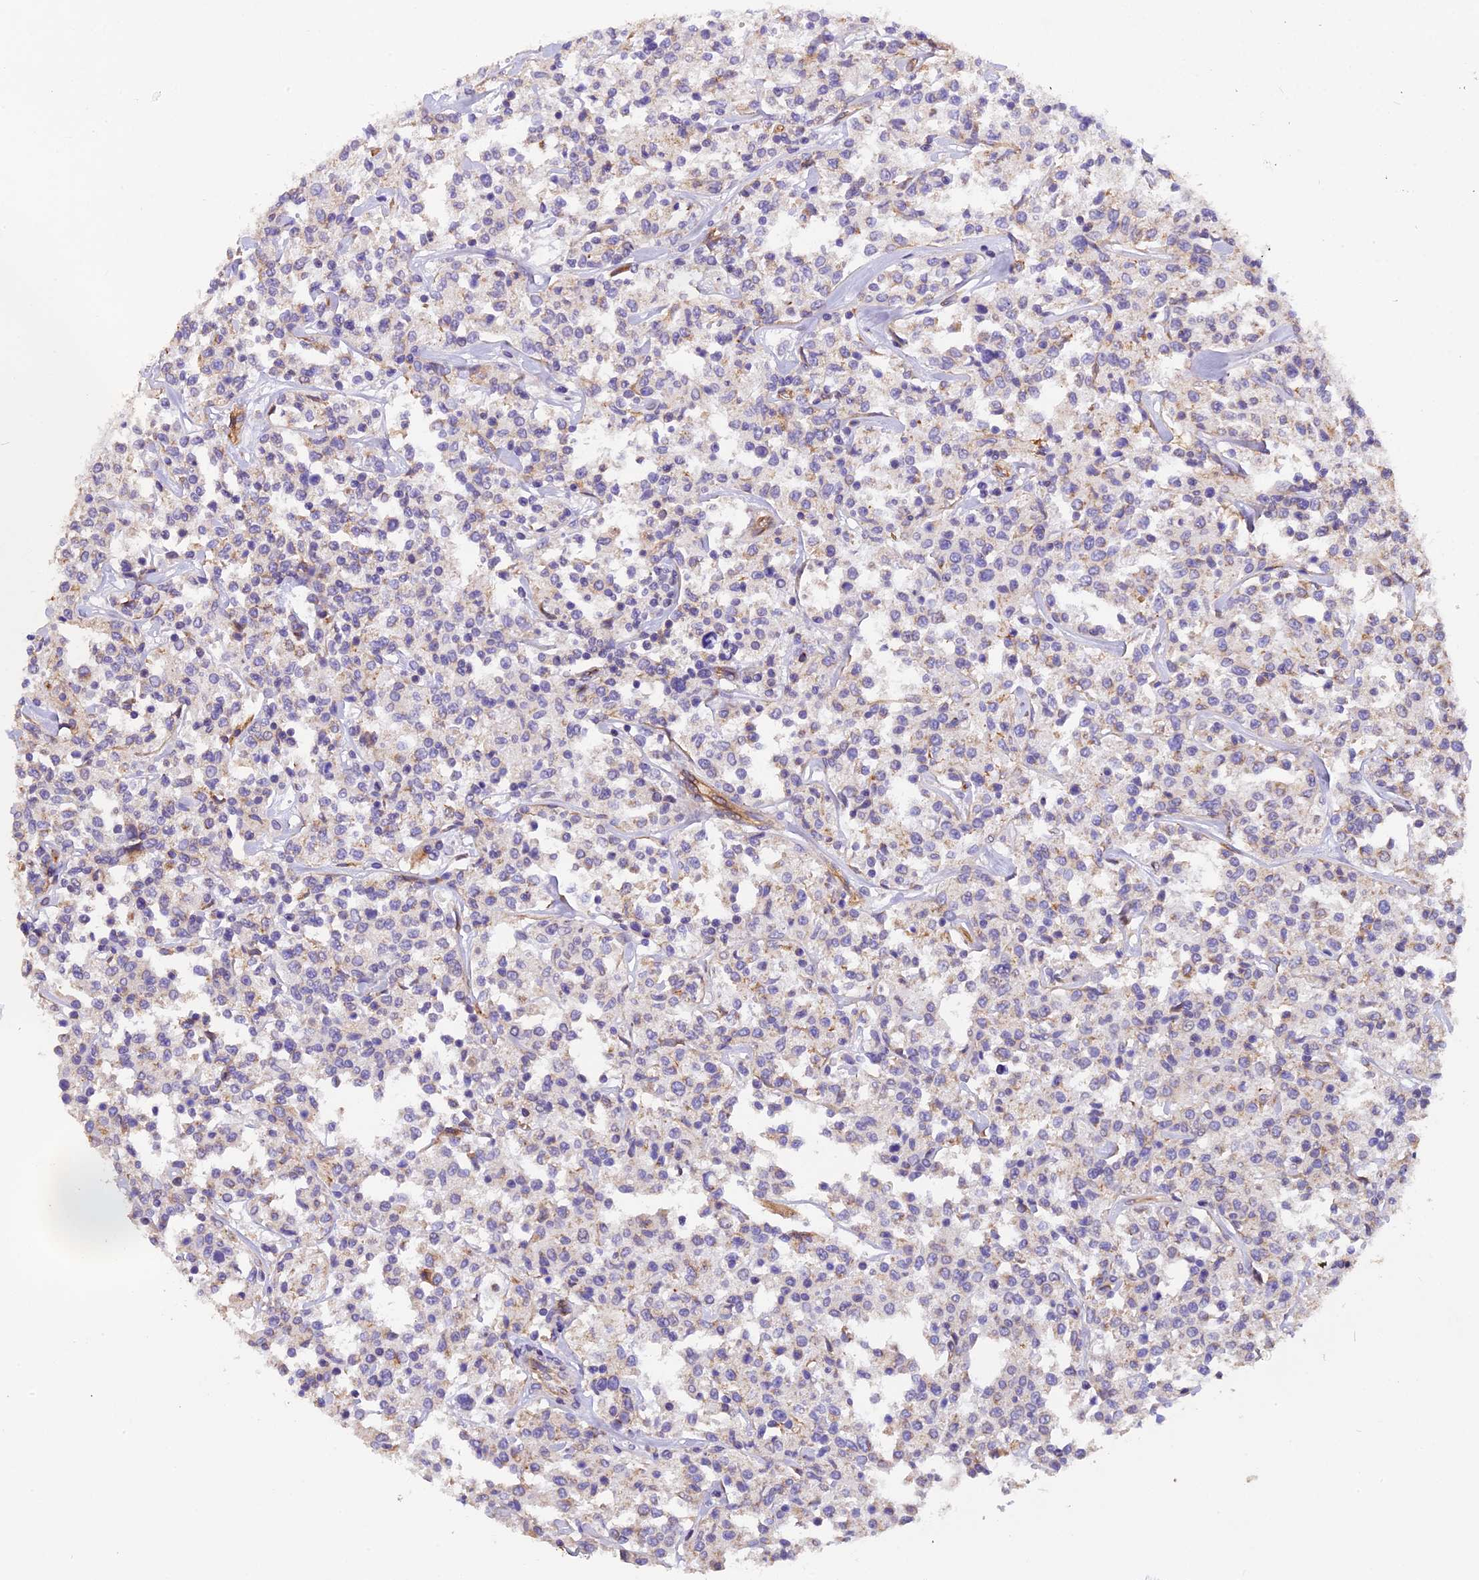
{"staining": {"intensity": "negative", "quantity": "none", "location": "none"}, "tissue": "lymphoma", "cell_type": "Tumor cells", "image_type": "cancer", "snomed": [{"axis": "morphology", "description": "Malignant lymphoma, non-Hodgkin's type, Low grade"}, {"axis": "topography", "description": "Small intestine"}], "caption": "Lymphoma was stained to show a protein in brown. There is no significant positivity in tumor cells.", "gene": "ERMARD", "patient": {"sex": "female", "age": 59}}